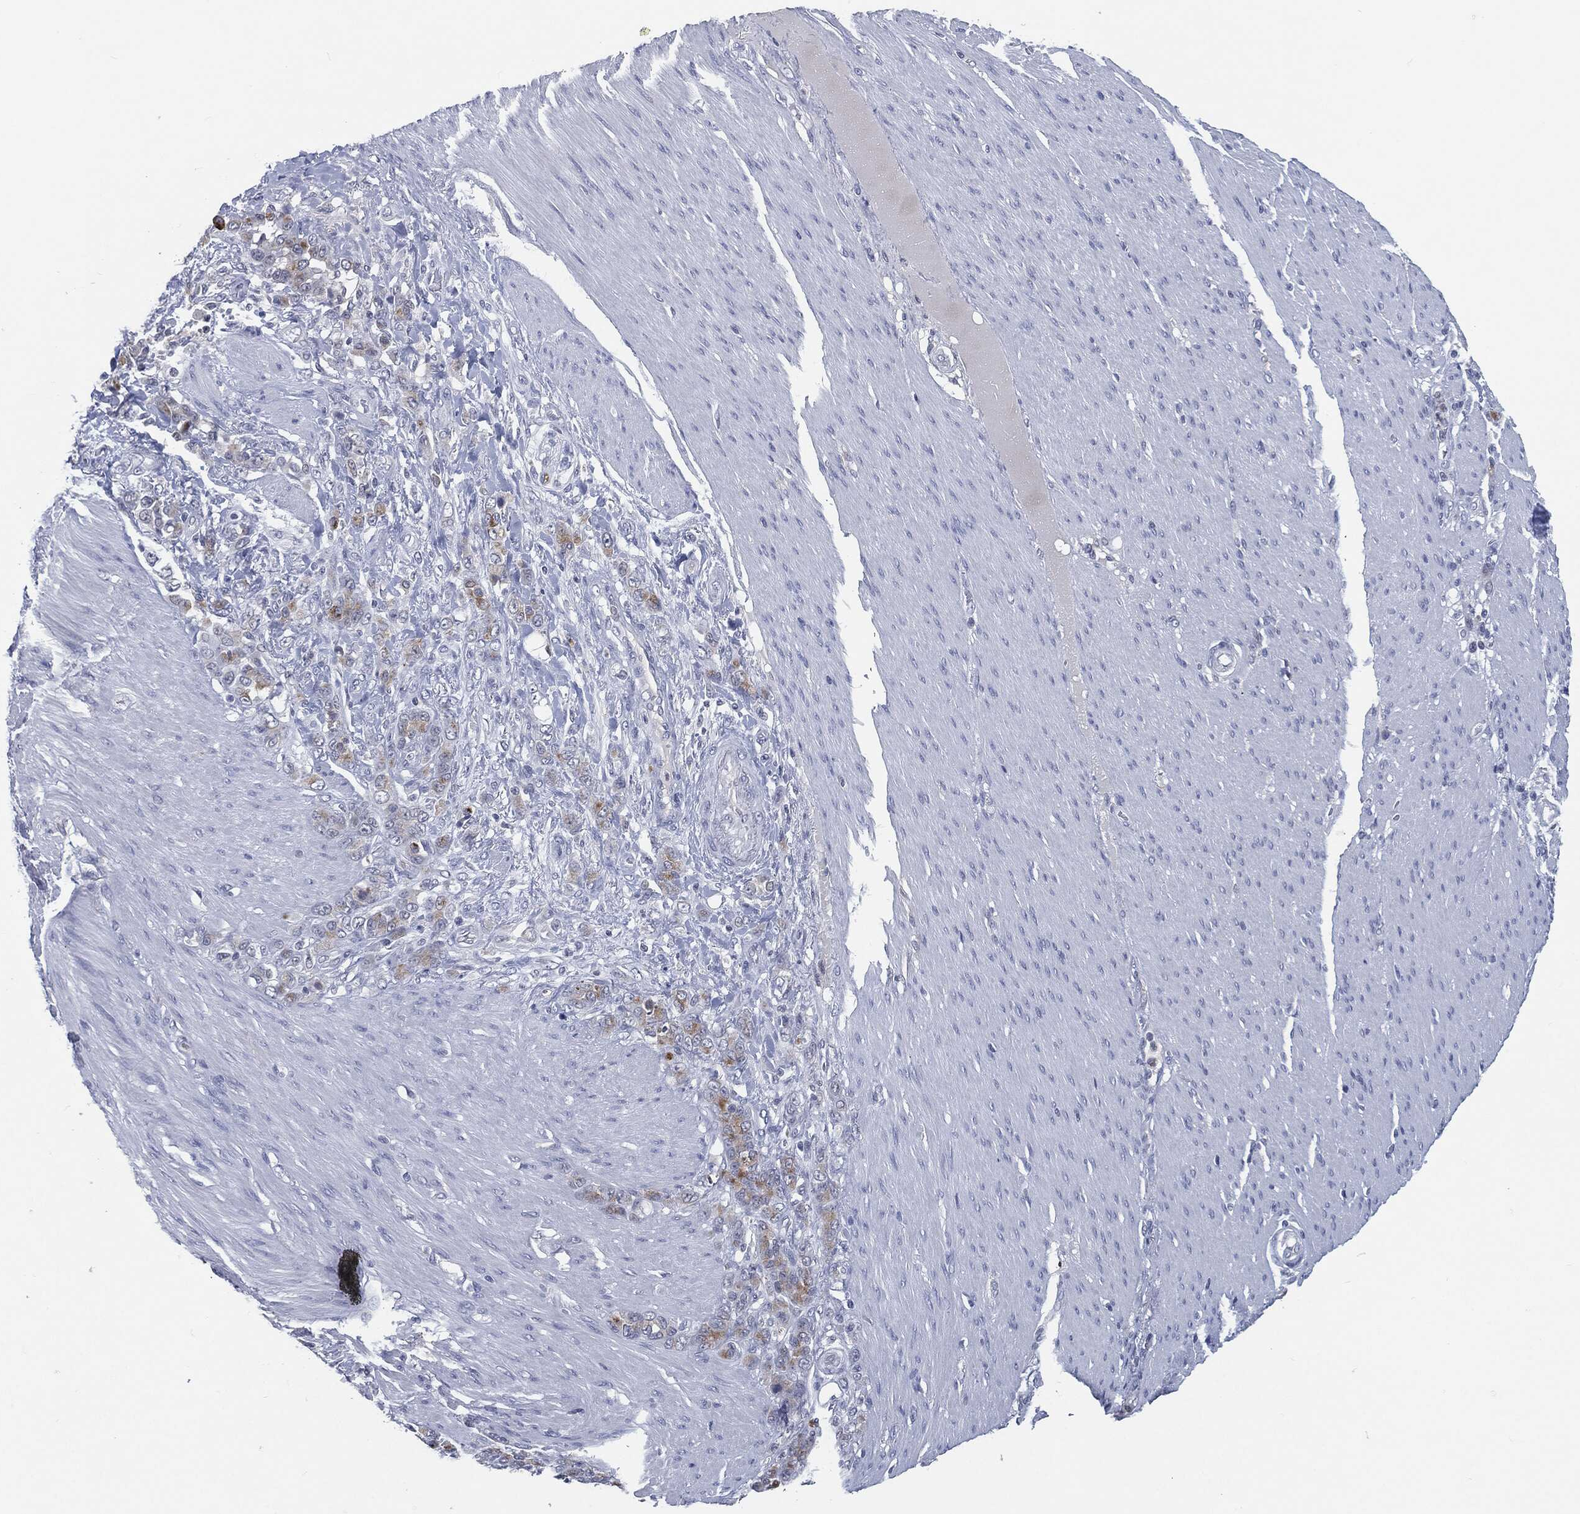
{"staining": {"intensity": "weak", "quantity": "<25%", "location": "cytoplasmic/membranous"}, "tissue": "stomach cancer", "cell_type": "Tumor cells", "image_type": "cancer", "snomed": [{"axis": "morphology", "description": "Normal tissue, NOS"}, {"axis": "morphology", "description": "Adenocarcinoma, NOS"}, {"axis": "topography", "description": "Stomach"}], "caption": "A histopathology image of stomach adenocarcinoma stained for a protein exhibits no brown staining in tumor cells.", "gene": "PROM1", "patient": {"sex": "female", "age": 79}}